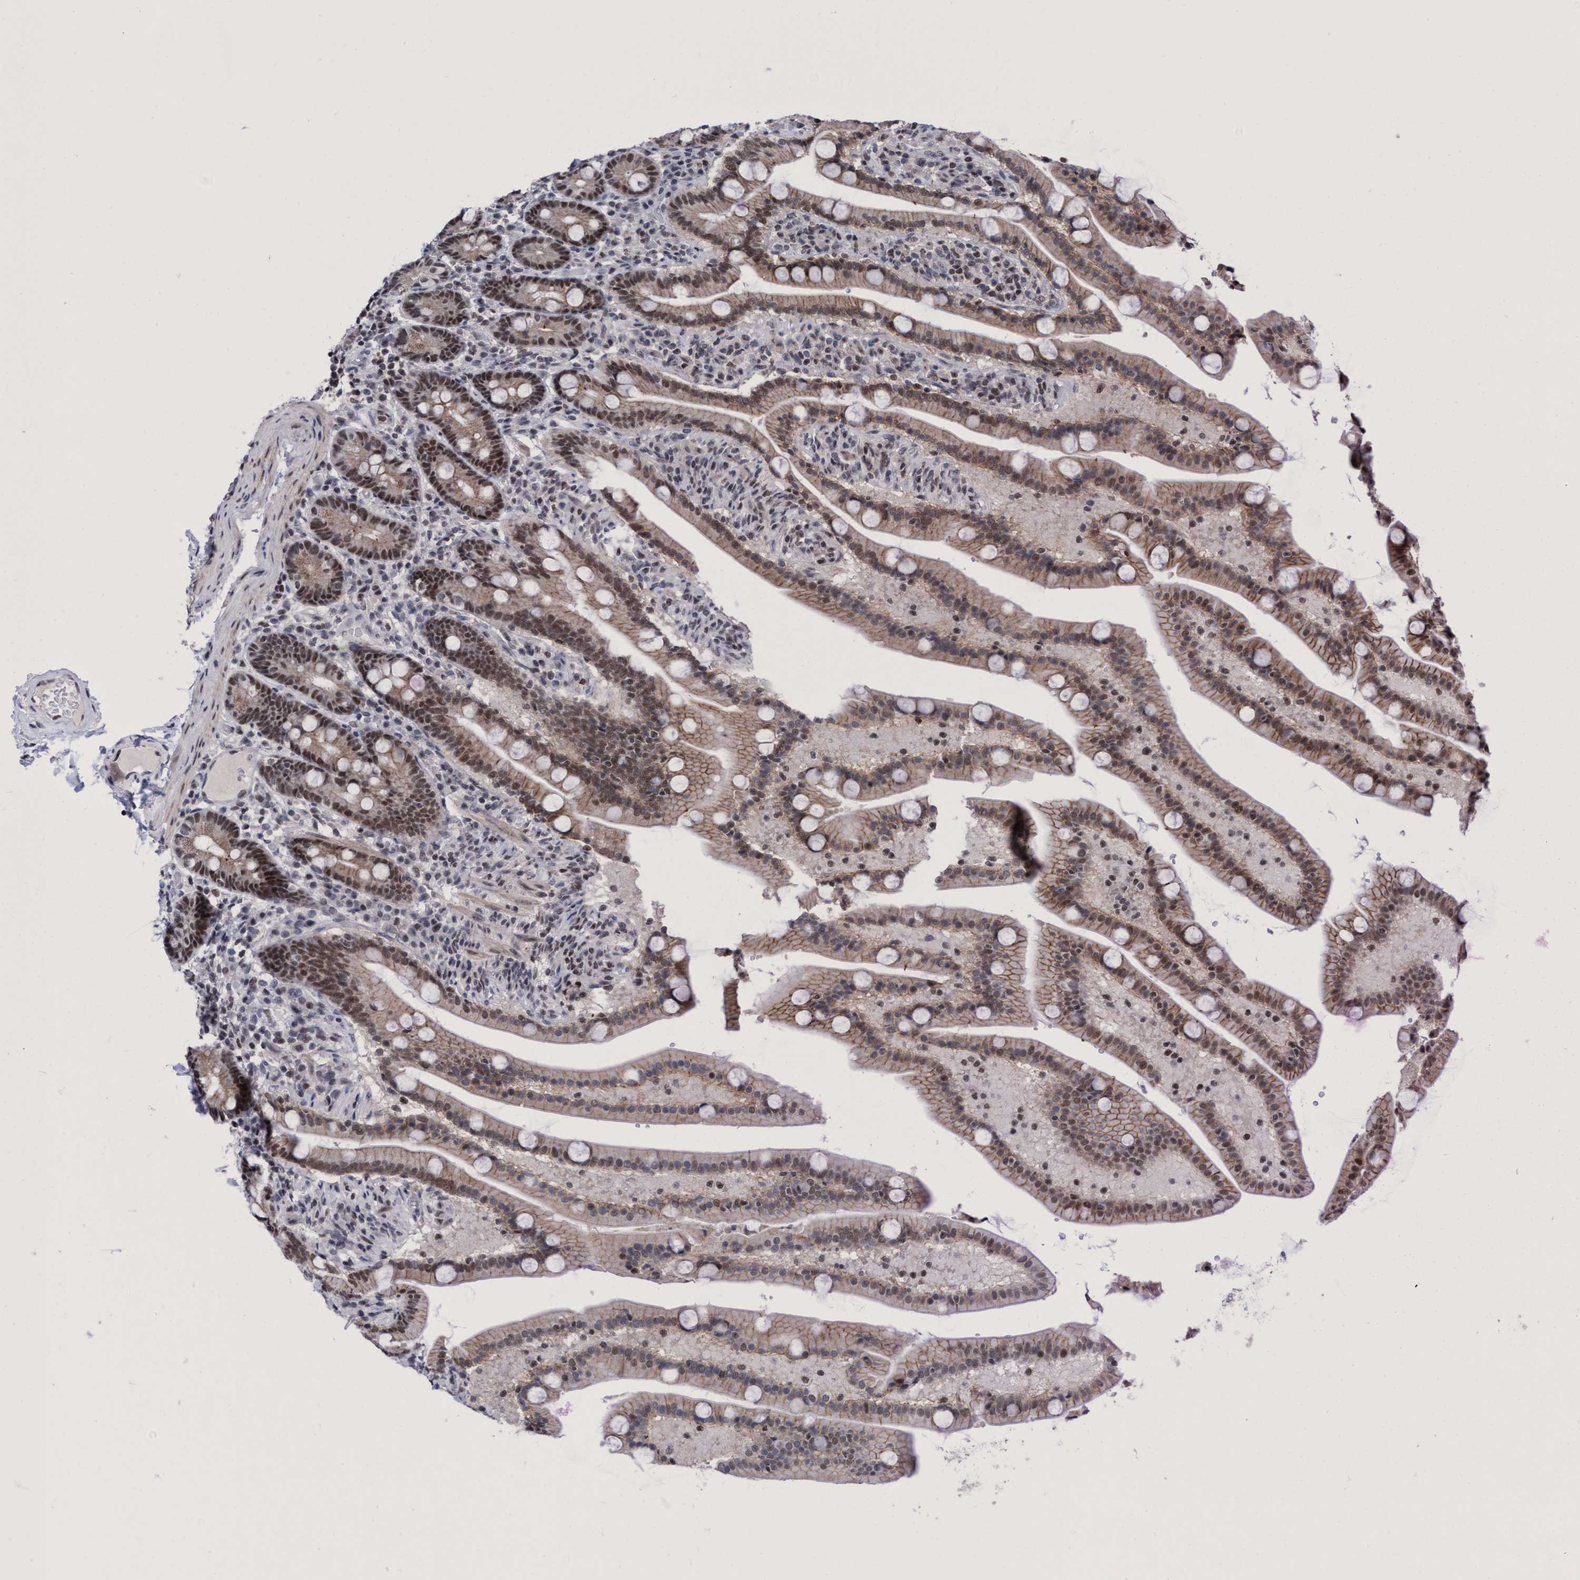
{"staining": {"intensity": "moderate", "quantity": ">75%", "location": "cytoplasmic/membranous,nuclear"}, "tissue": "duodenum", "cell_type": "Glandular cells", "image_type": "normal", "snomed": [{"axis": "morphology", "description": "Normal tissue, NOS"}, {"axis": "topography", "description": "Duodenum"}], "caption": "Immunohistochemistry (IHC) image of benign duodenum: duodenum stained using immunohistochemistry (IHC) shows medium levels of moderate protein expression localized specifically in the cytoplasmic/membranous,nuclear of glandular cells, appearing as a cytoplasmic/membranous,nuclear brown color.", "gene": "C9orf78", "patient": {"sex": "male", "age": 54}}